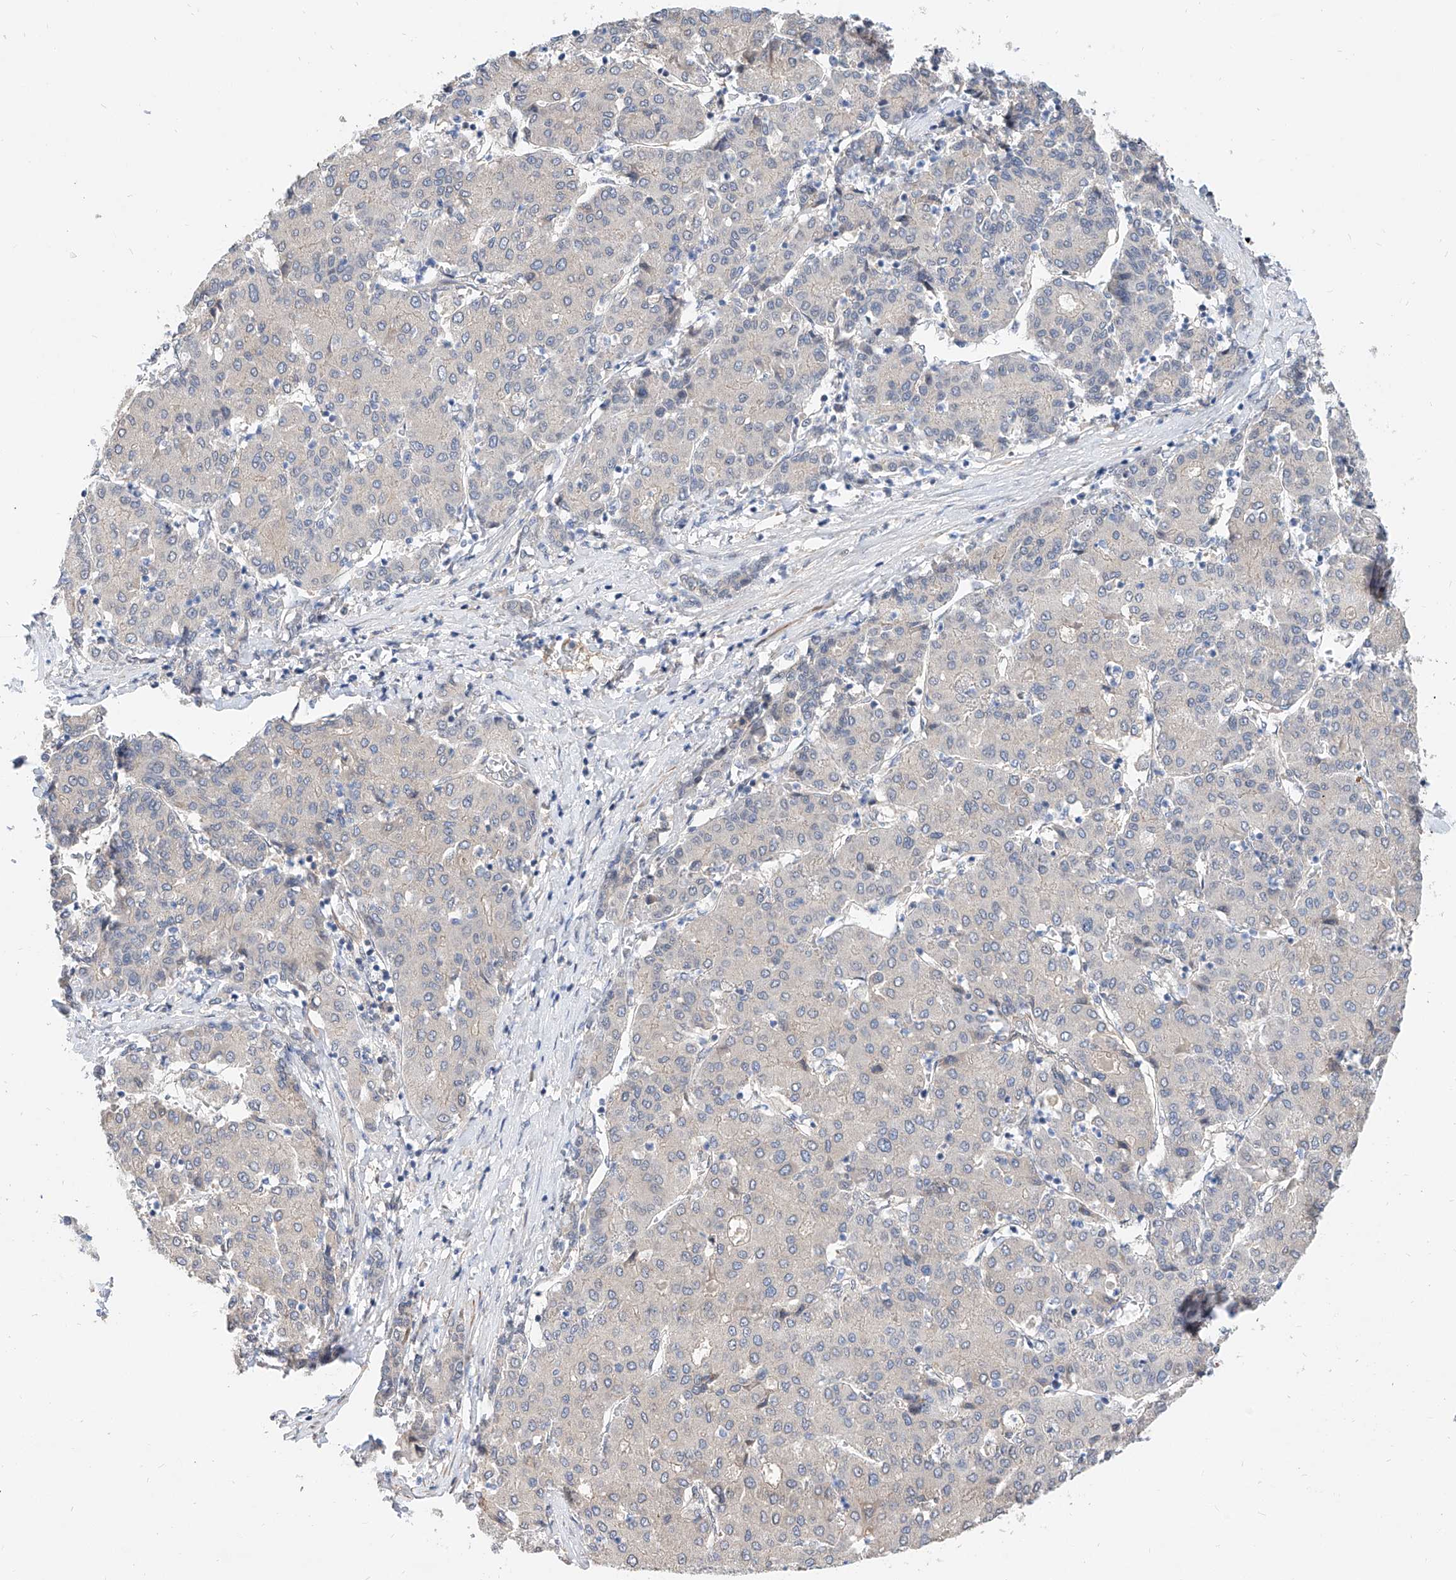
{"staining": {"intensity": "negative", "quantity": "none", "location": "none"}, "tissue": "liver cancer", "cell_type": "Tumor cells", "image_type": "cancer", "snomed": [{"axis": "morphology", "description": "Carcinoma, Hepatocellular, NOS"}, {"axis": "topography", "description": "Liver"}], "caption": "Human liver cancer (hepatocellular carcinoma) stained for a protein using immunohistochemistry (IHC) reveals no positivity in tumor cells.", "gene": "MAGEE2", "patient": {"sex": "male", "age": 65}}